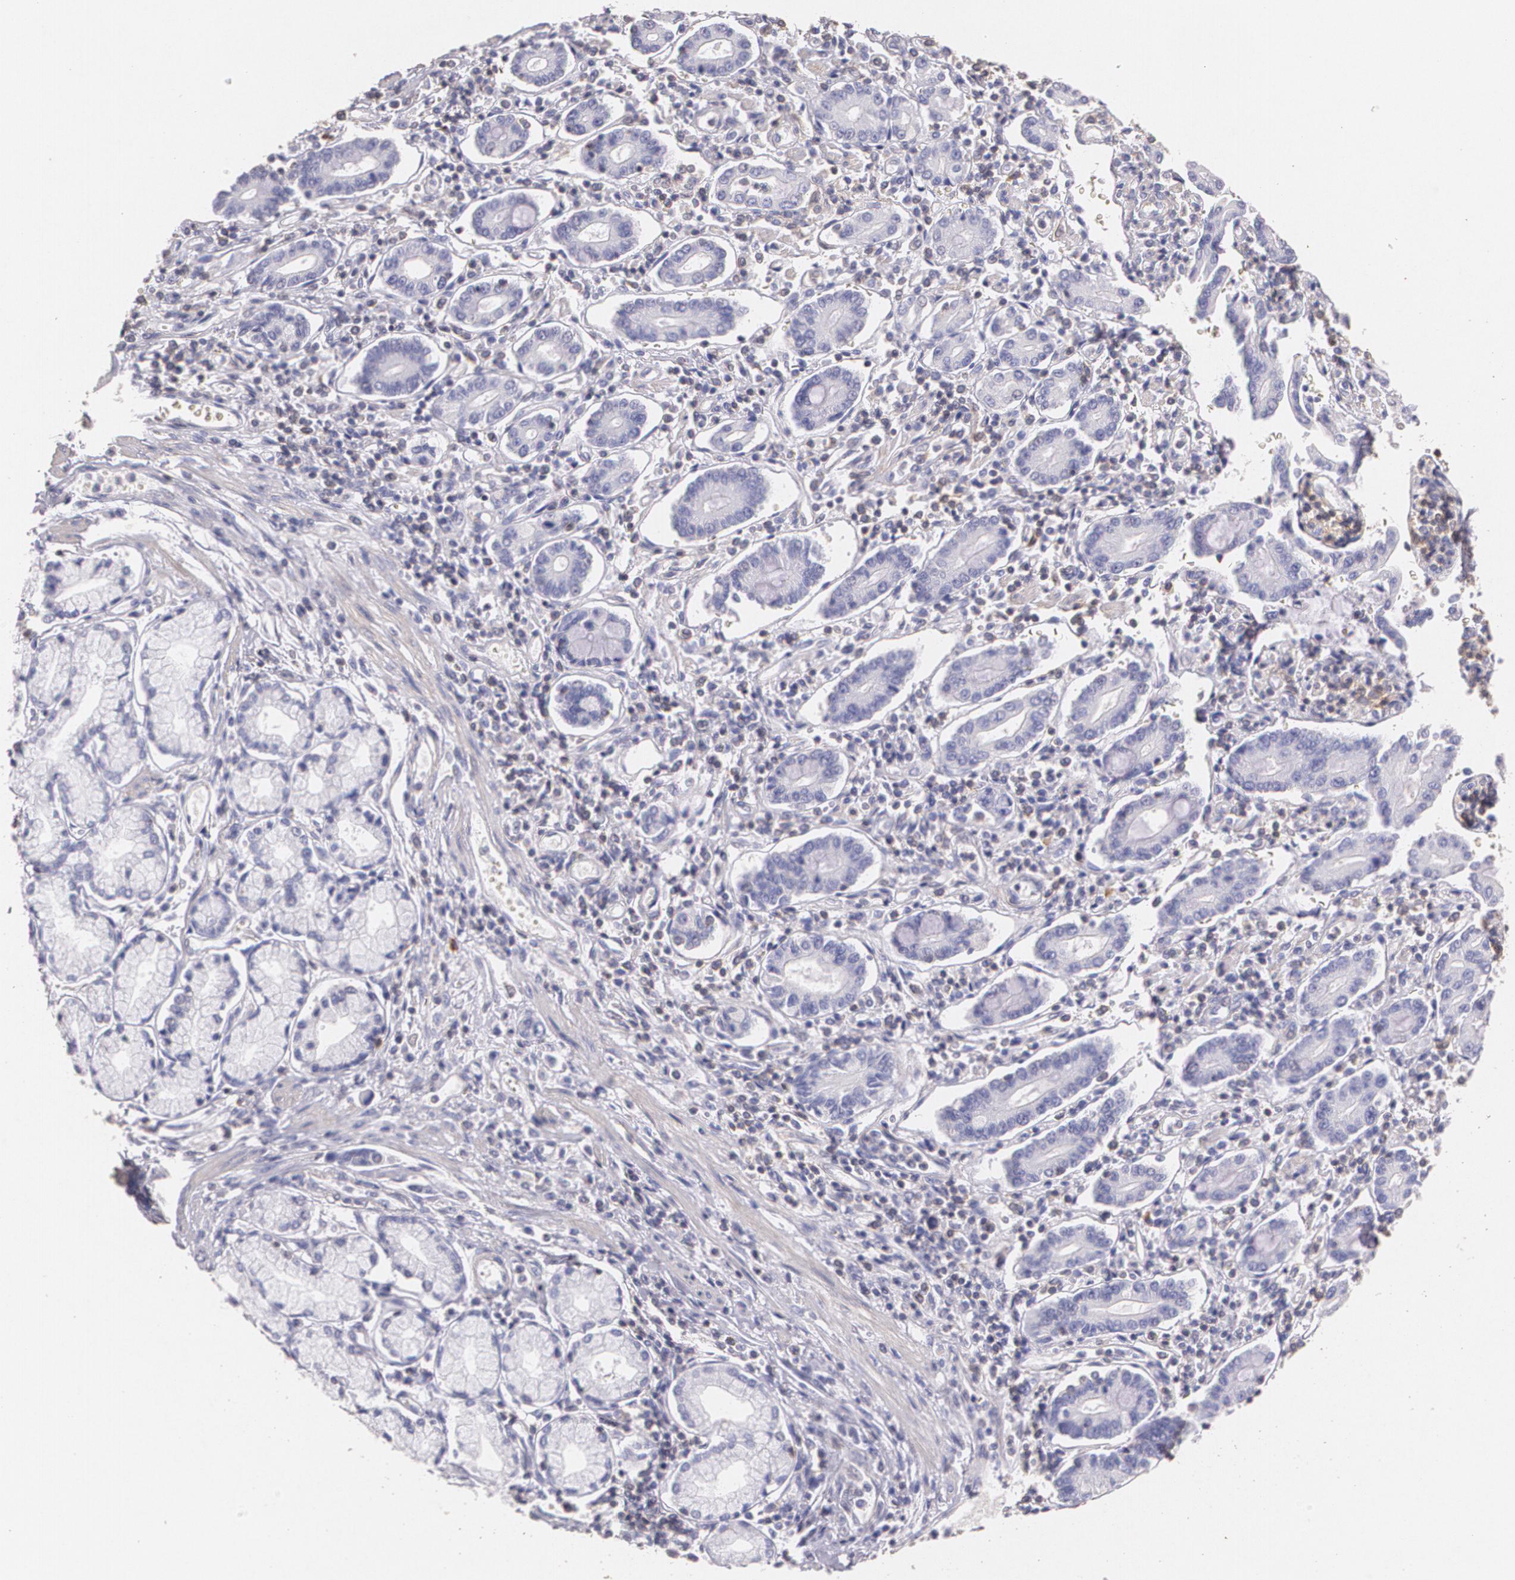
{"staining": {"intensity": "negative", "quantity": "none", "location": "none"}, "tissue": "pancreatic cancer", "cell_type": "Tumor cells", "image_type": "cancer", "snomed": [{"axis": "morphology", "description": "Adenocarcinoma, NOS"}, {"axis": "topography", "description": "Pancreas"}], "caption": "Immunohistochemistry micrograph of neoplastic tissue: pancreatic adenocarcinoma stained with DAB (3,3'-diaminobenzidine) reveals no significant protein expression in tumor cells.", "gene": "TGFBR1", "patient": {"sex": "female", "age": 57}}